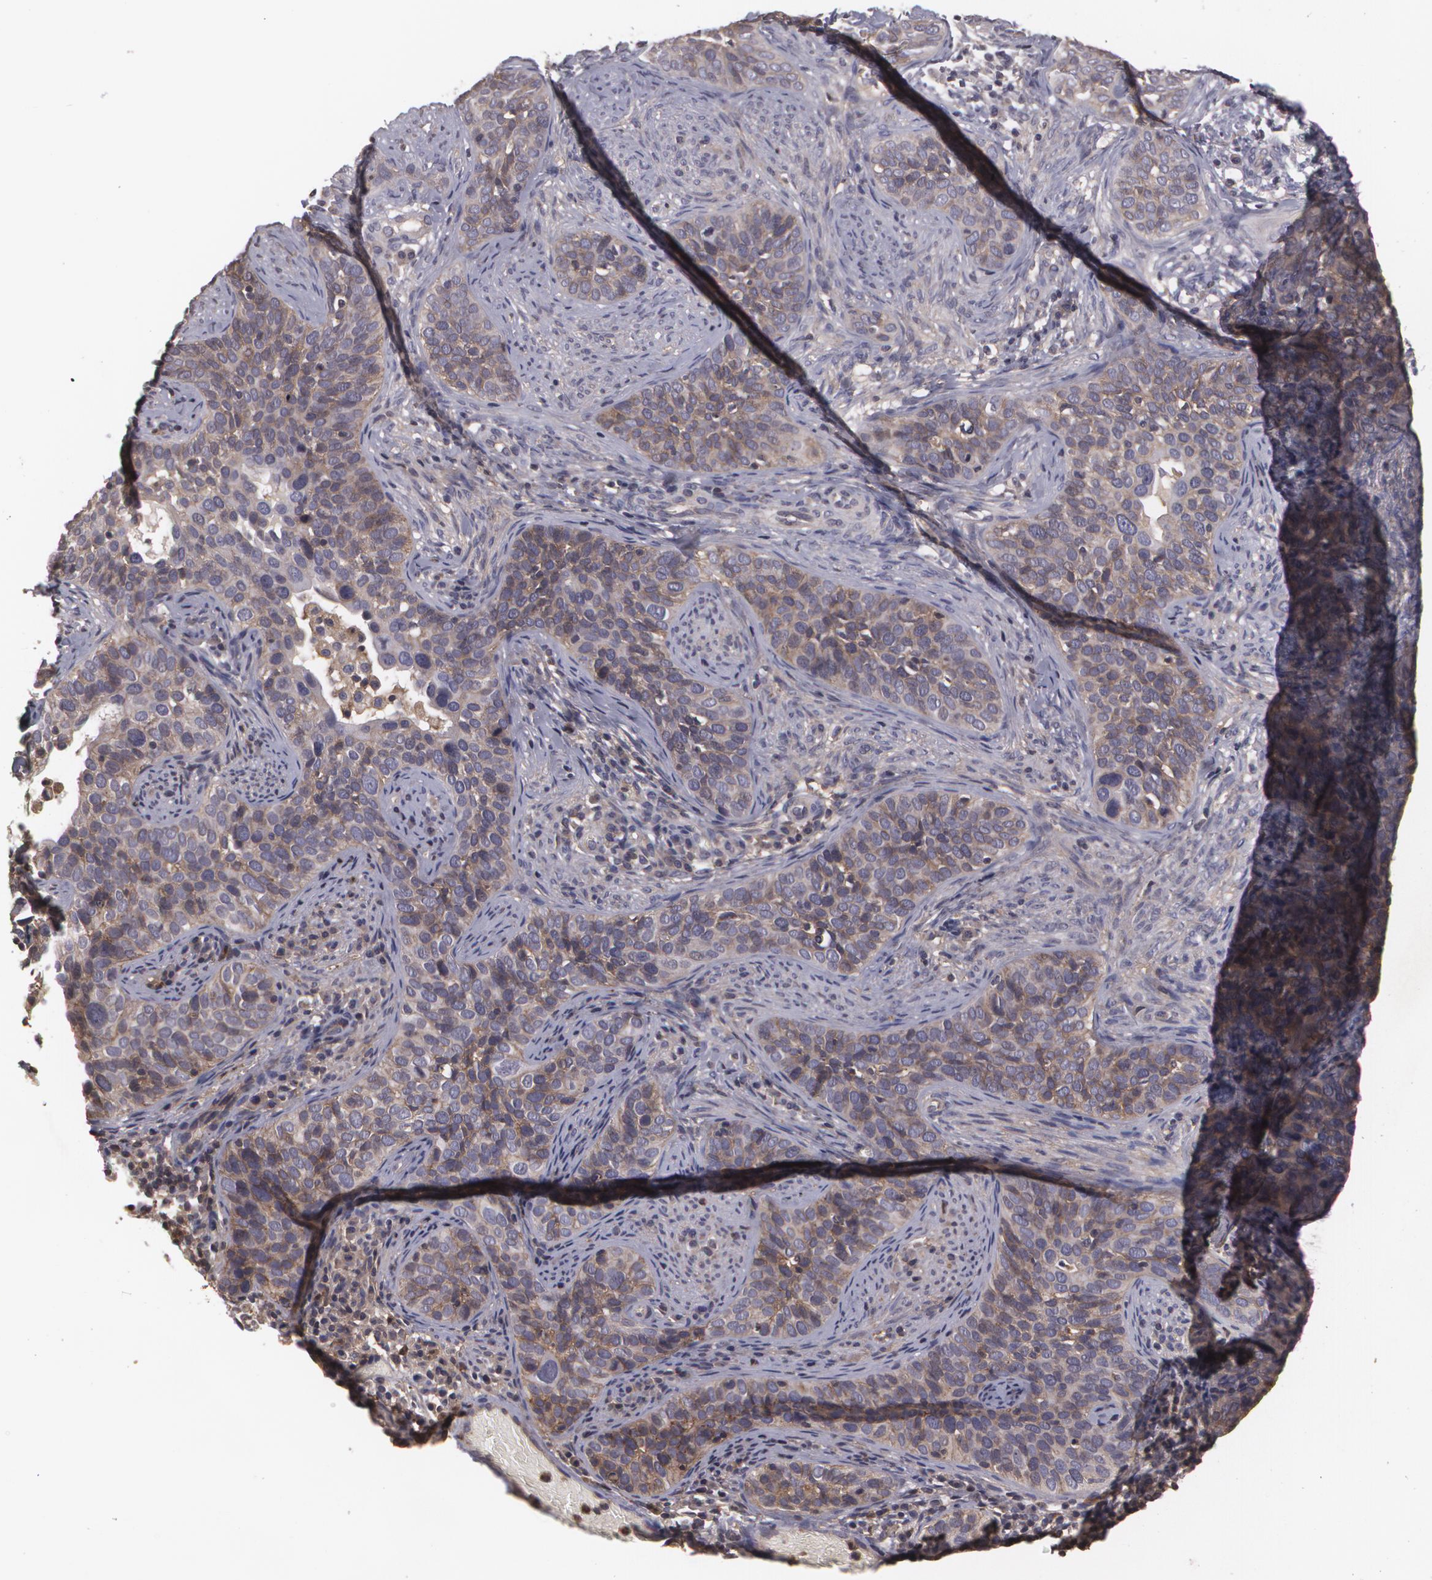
{"staining": {"intensity": "weak", "quantity": ">75%", "location": "cytoplasmic/membranous"}, "tissue": "cervical cancer", "cell_type": "Tumor cells", "image_type": "cancer", "snomed": [{"axis": "morphology", "description": "Squamous cell carcinoma, NOS"}, {"axis": "topography", "description": "Cervix"}], "caption": "The micrograph demonstrates staining of squamous cell carcinoma (cervical), revealing weak cytoplasmic/membranous protein expression (brown color) within tumor cells.", "gene": "HRAS", "patient": {"sex": "female", "age": 31}}